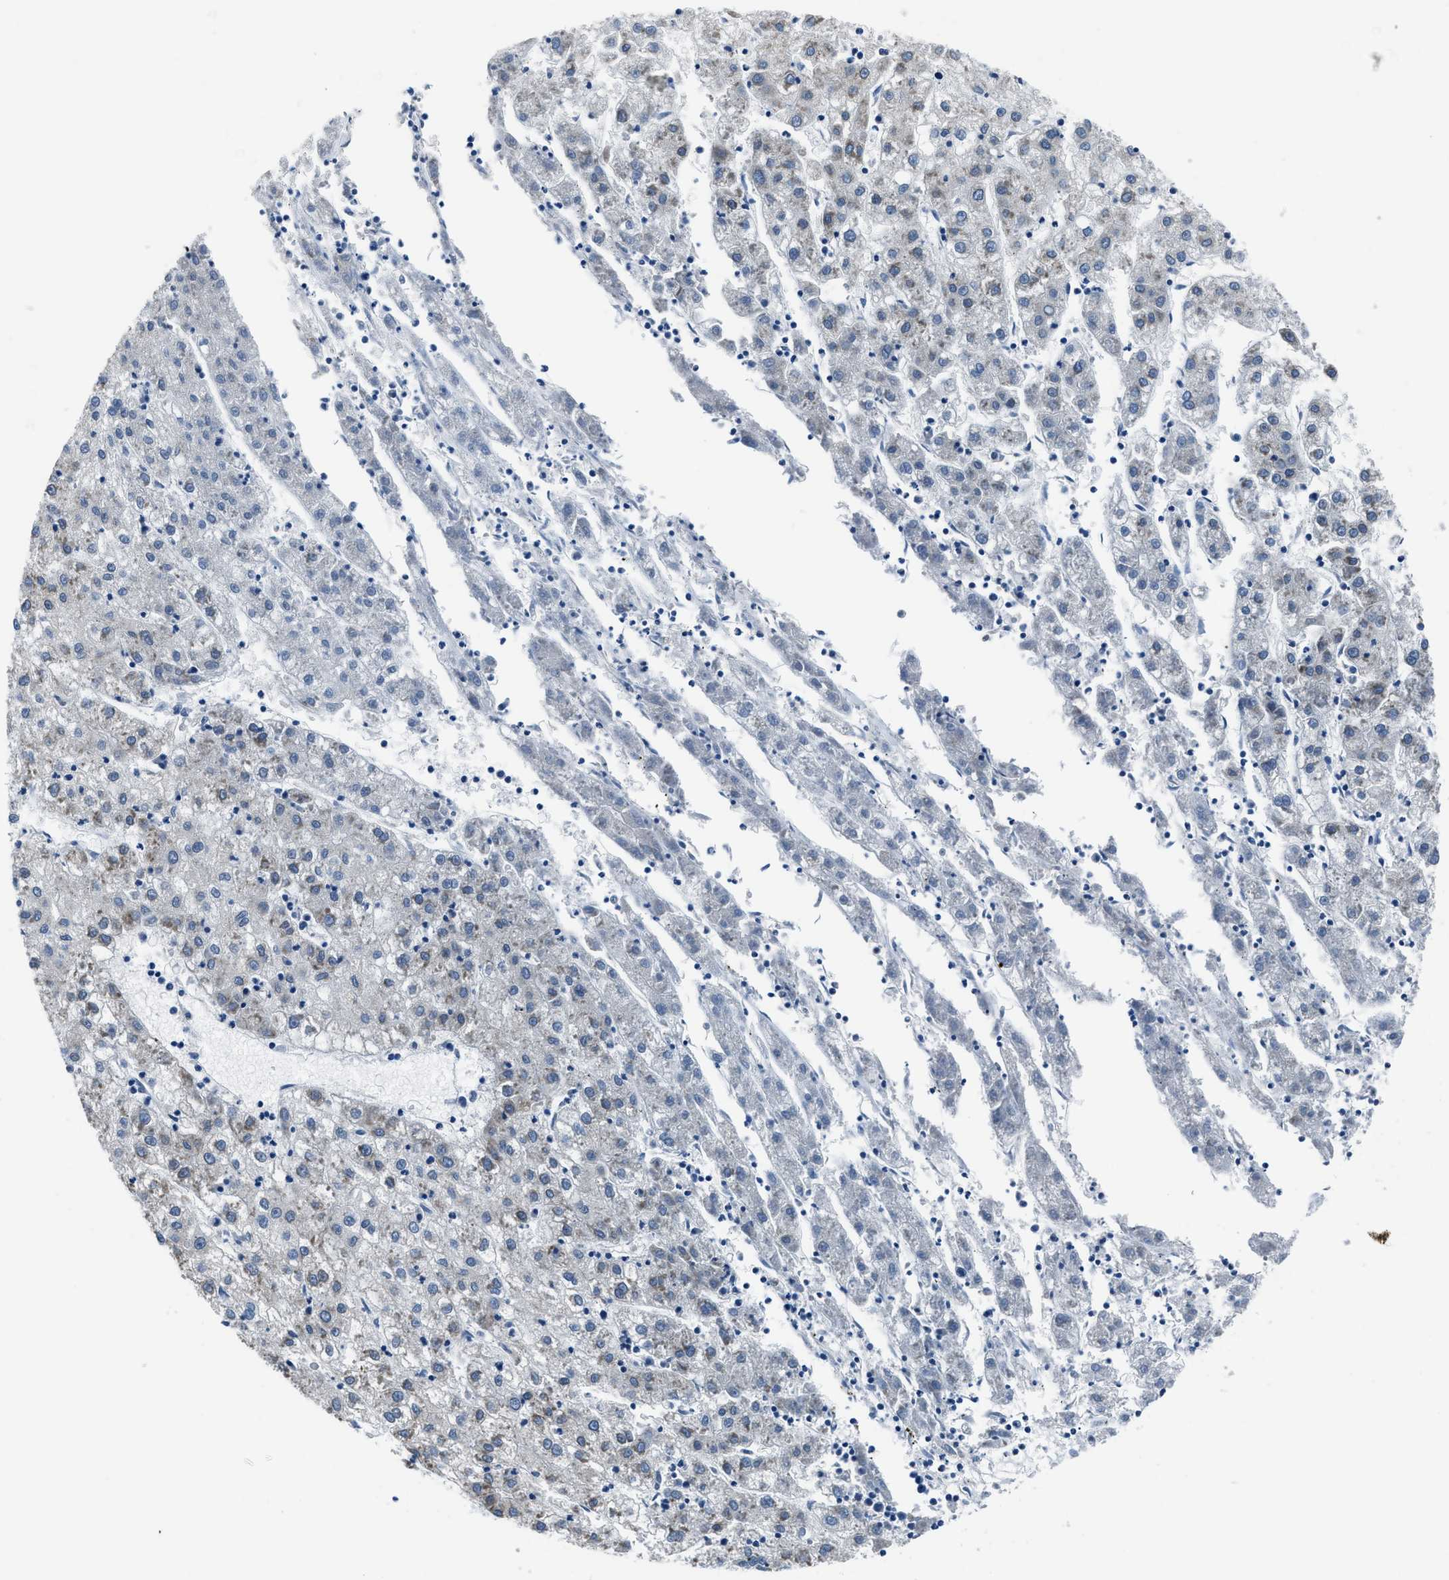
{"staining": {"intensity": "weak", "quantity": "<25%", "location": "cytoplasmic/membranous"}, "tissue": "liver cancer", "cell_type": "Tumor cells", "image_type": "cancer", "snomed": [{"axis": "morphology", "description": "Carcinoma, Hepatocellular, NOS"}, {"axis": "topography", "description": "Liver"}], "caption": "A photomicrograph of human liver hepatocellular carcinoma is negative for staining in tumor cells. (Brightfield microscopy of DAB IHC at high magnification).", "gene": "GJA3", "patient": {"sex": "male", "age": 72}}